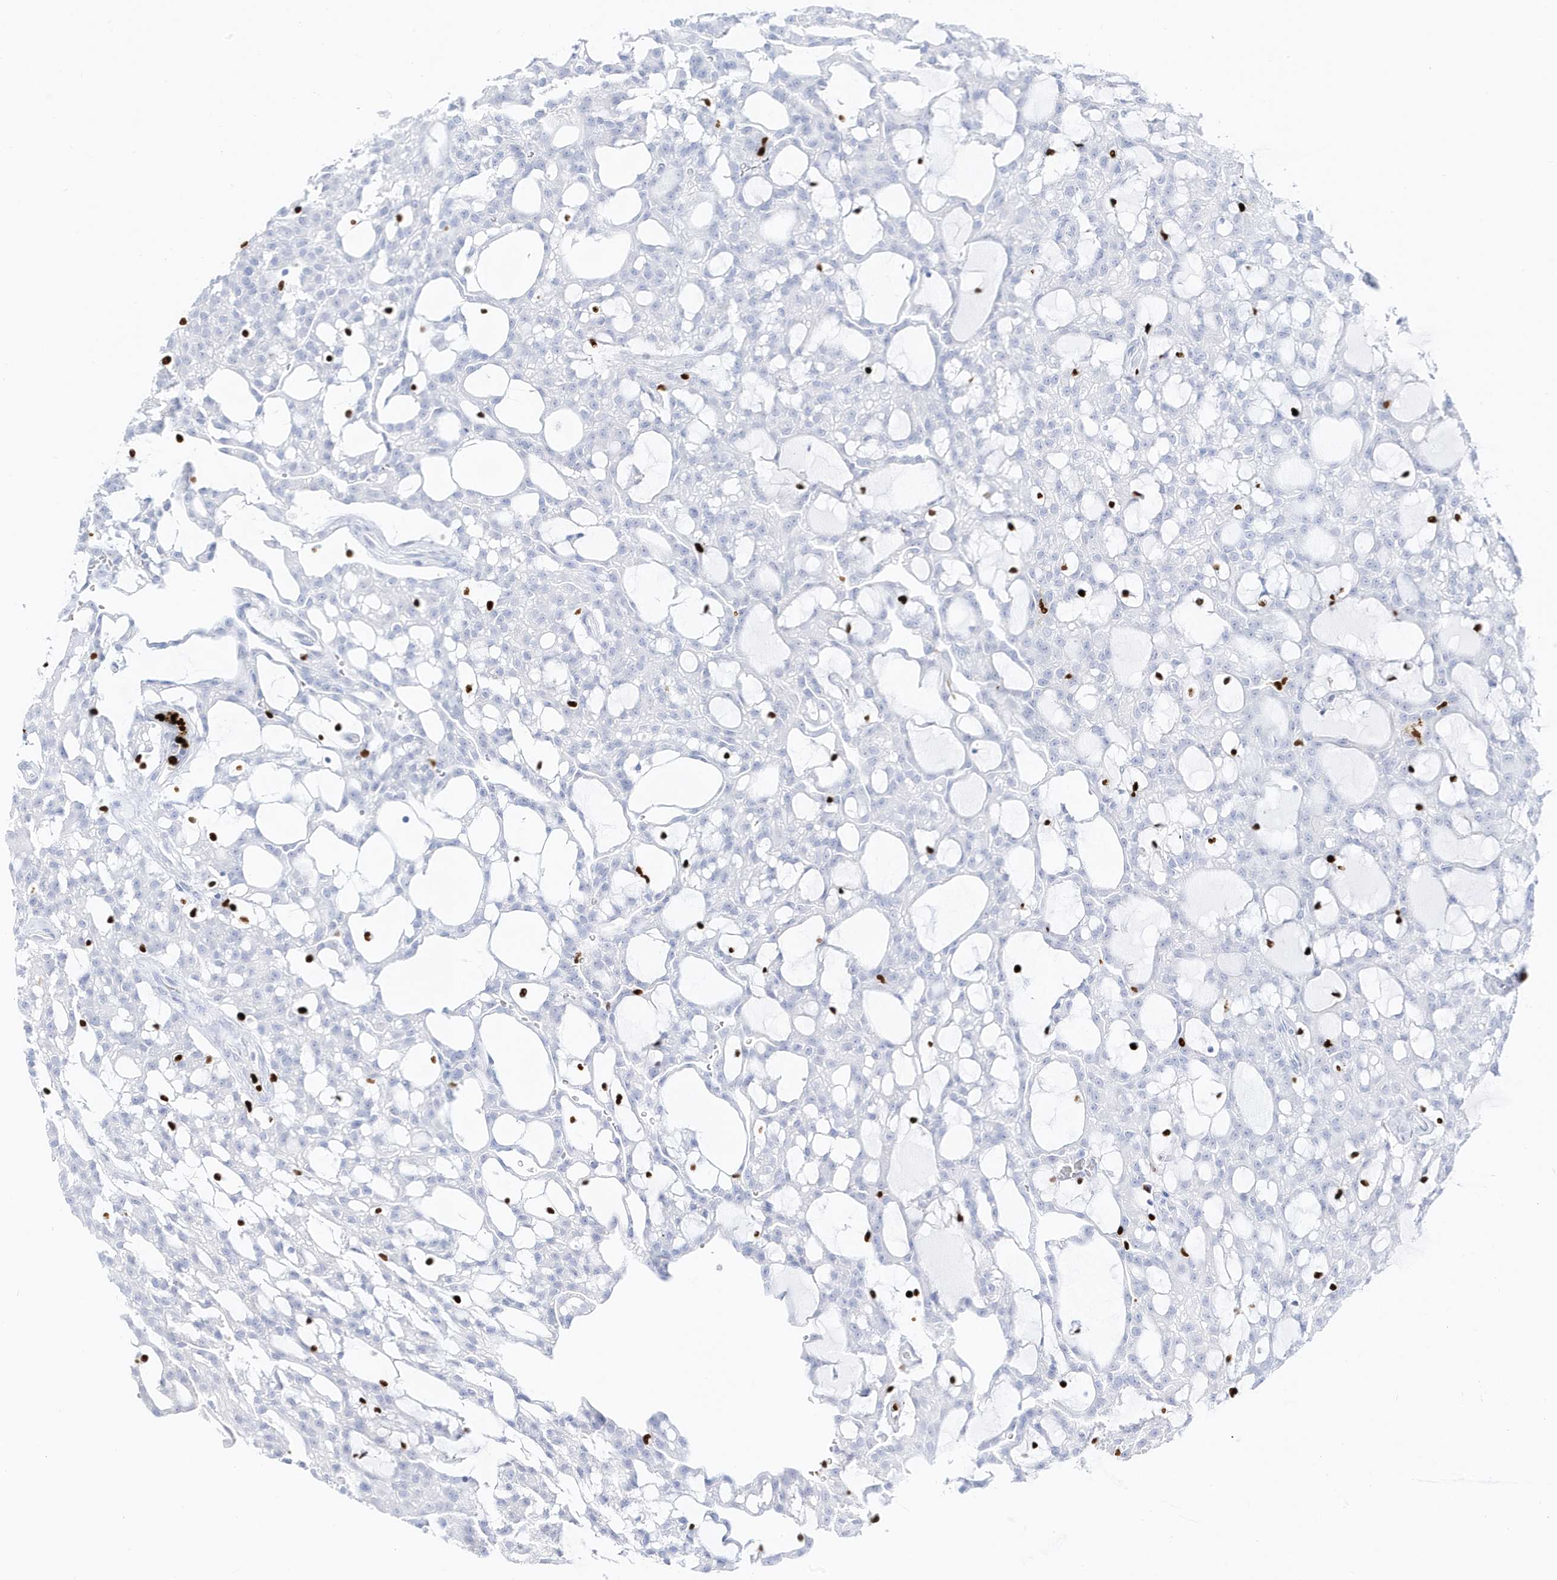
{"staining": {"intensity": "negative", "quantity": "none", "location": "none"}, "tissue": "renal cancer", "cell_type": "Tumor cells", "image_type": "cancer", "snomed": [{"axis": "morphology", "description": "Adenocarcinoma, NOS"}, {"axis": "topography", "description": "Kidney"}], "caption": "Tumor cells are negative for protein expression in human renal cancer (adenocarcinoma). (Stains: DAB (3,3'-diaminobenzidine) IHC with hematoxylin counter stain, Microscopy: brightfield microscopy at high magnification).", "gene": "MNDA", "patient": {"sex": "male", "age": 63}}